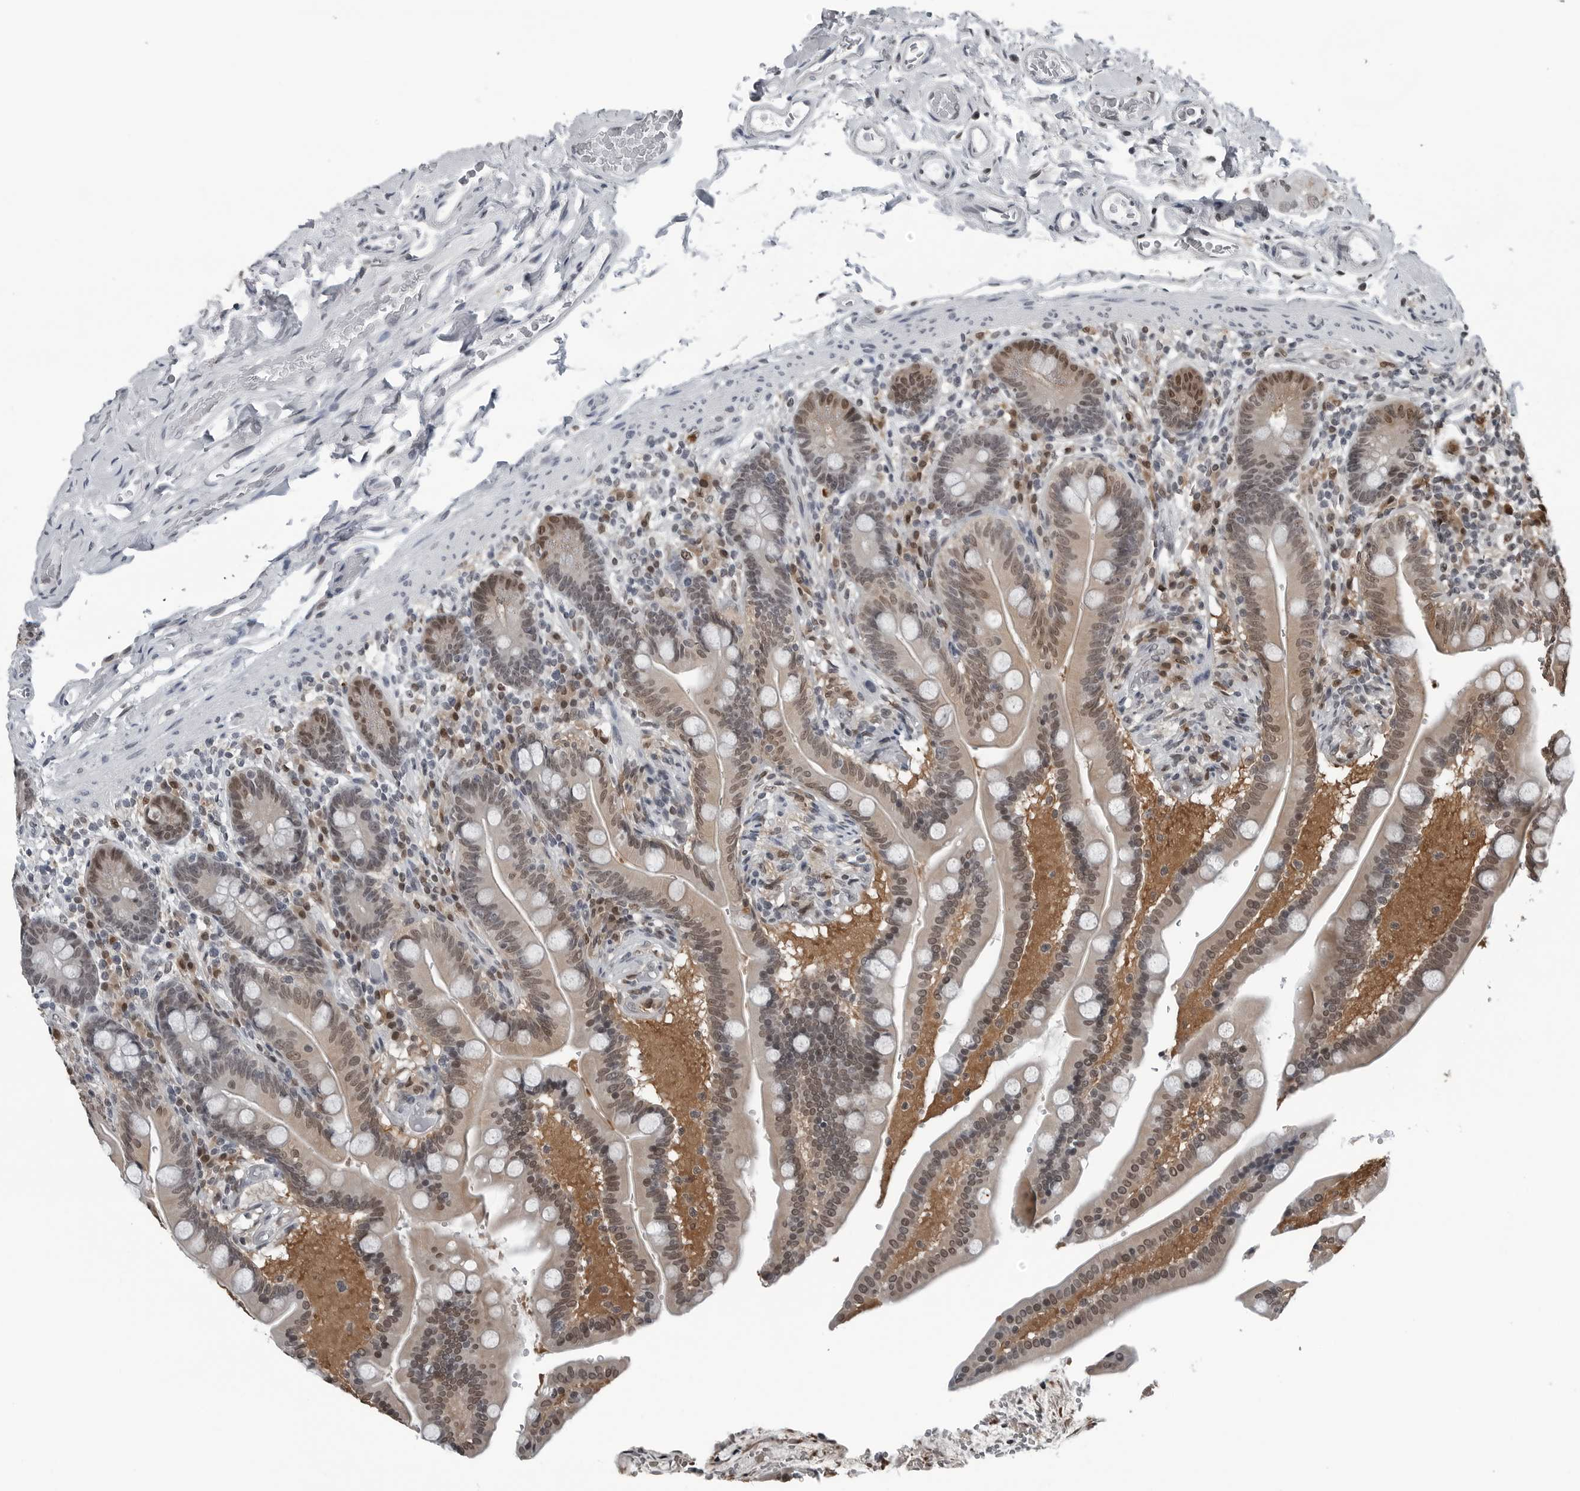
{"staining": {"intensity": "negative", "quantity": "none", "location": "none"}, "tissue": "colon", "cell_type": "Endothelial cells", "image_type": "normal", "snomed": [{"axis": "morphology", "description": "Normal tissue, NOS"}, {"axis": "topography", "description": "Smooth muscle"}, {"axis": "topography", "description": "Colon"}], "caption": "IHC photomicrograph of benign colon: human colon stained with DAB shows no significant protein positivity in endothelial cells. (DAB (3,3'-diaminobenzidine) immunohistochemistry (IHC) visualized using brightfield microscopy, high magnification).", "gene": "AKR1A1", "patient": {"sex": "male", "age": 73}}